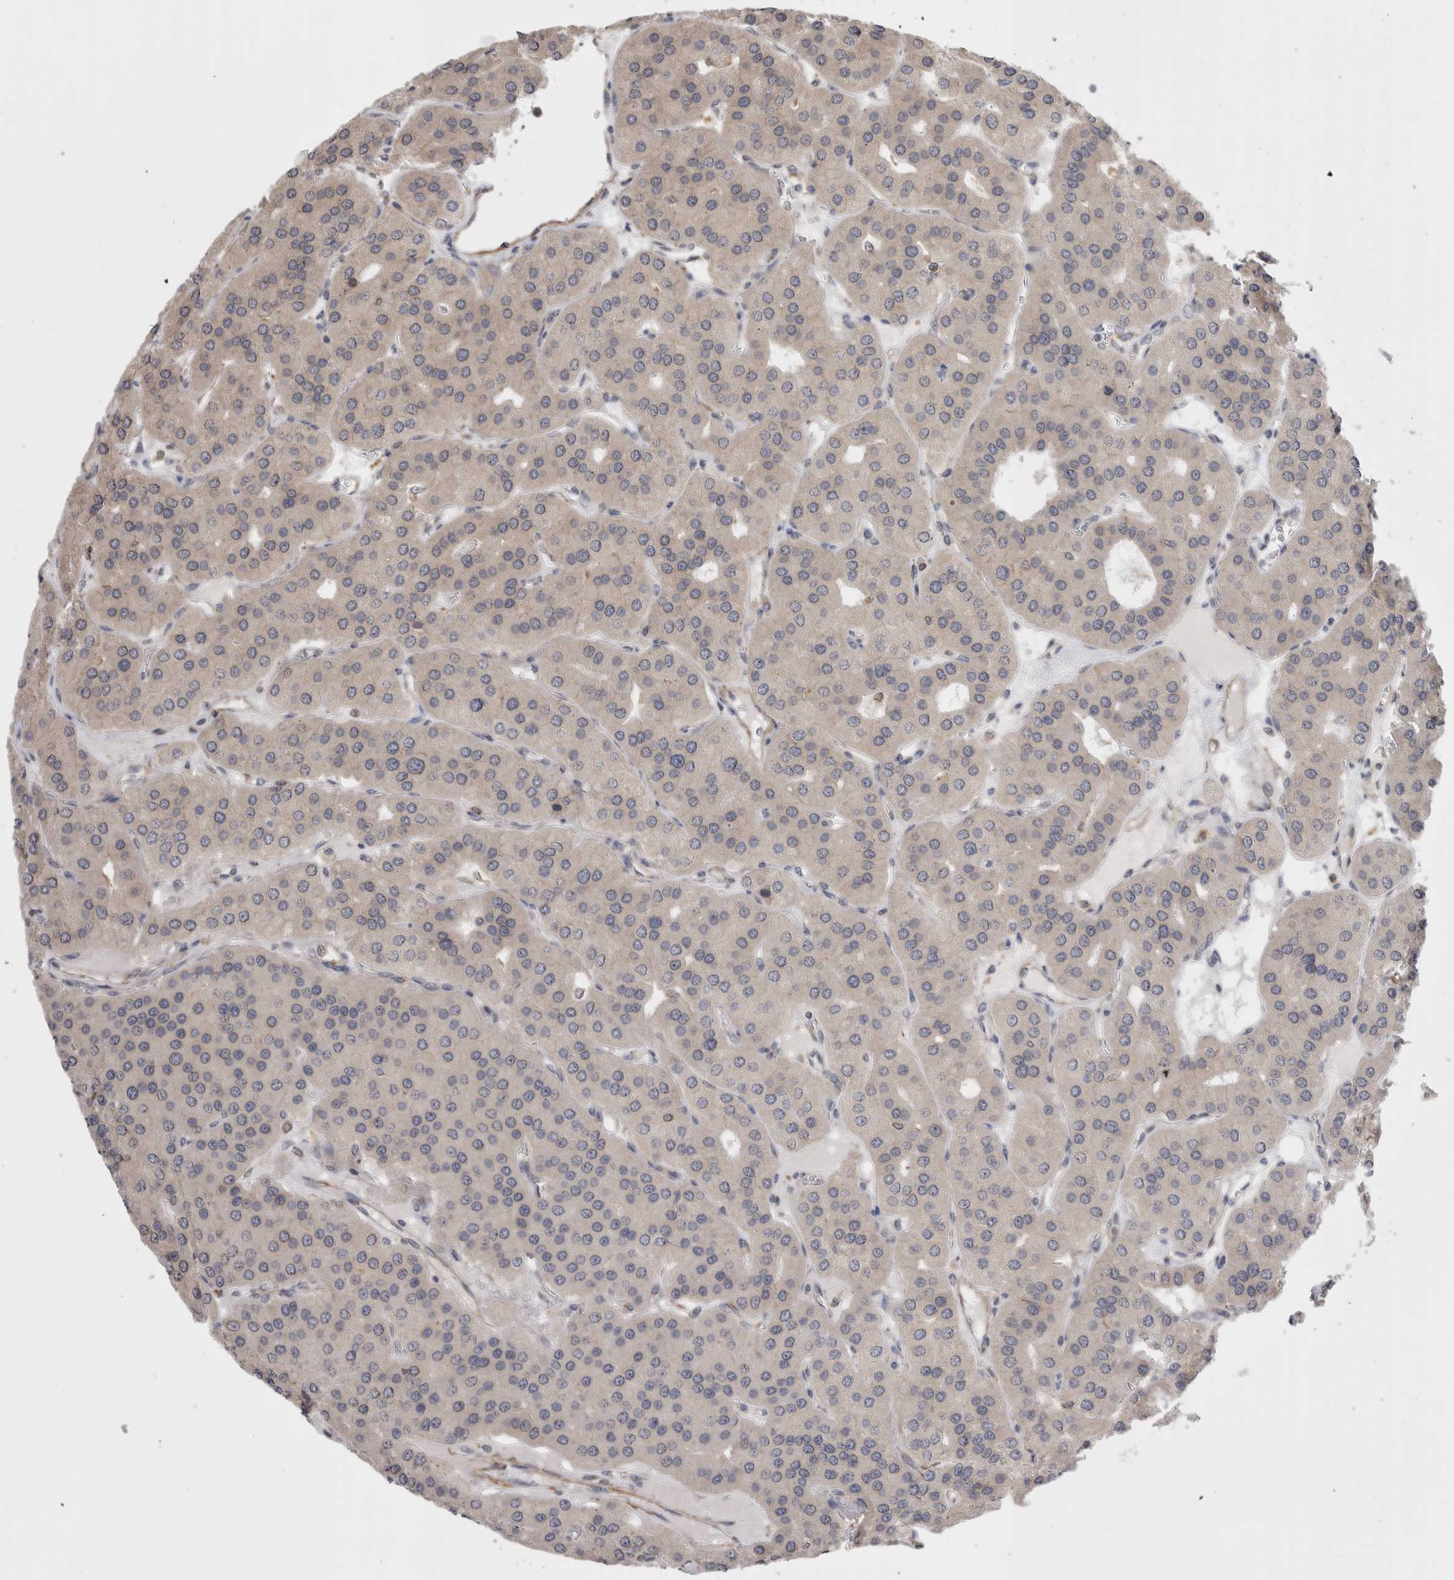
{"staining": {"intensity": "weak", "quantity": "25%-75%", "location": "cytoplasmic/membranous"}, "tissue": "parathyroid gland", "cell_type": "Glandular cells", "image_type": "normal", "snomed": [{"axis": "morphology", "description": "Normal tissue, NOS"}, {"axis": "morphology", "description": "Adenoma, NOS"}, {"axis": "topography", "description": "Parathyroid gland"}], "caption": "Parathyroid gland stained for a protein exhibits weak cytoplasmic/membranous positivity in glandular cells. (DAB (3,3'-diaminobenzidine) IHC, brown staining for protein, blue staining for nuclei).", "gene": "SMAP2", "patient": {"sex": "female", "age": 86}}